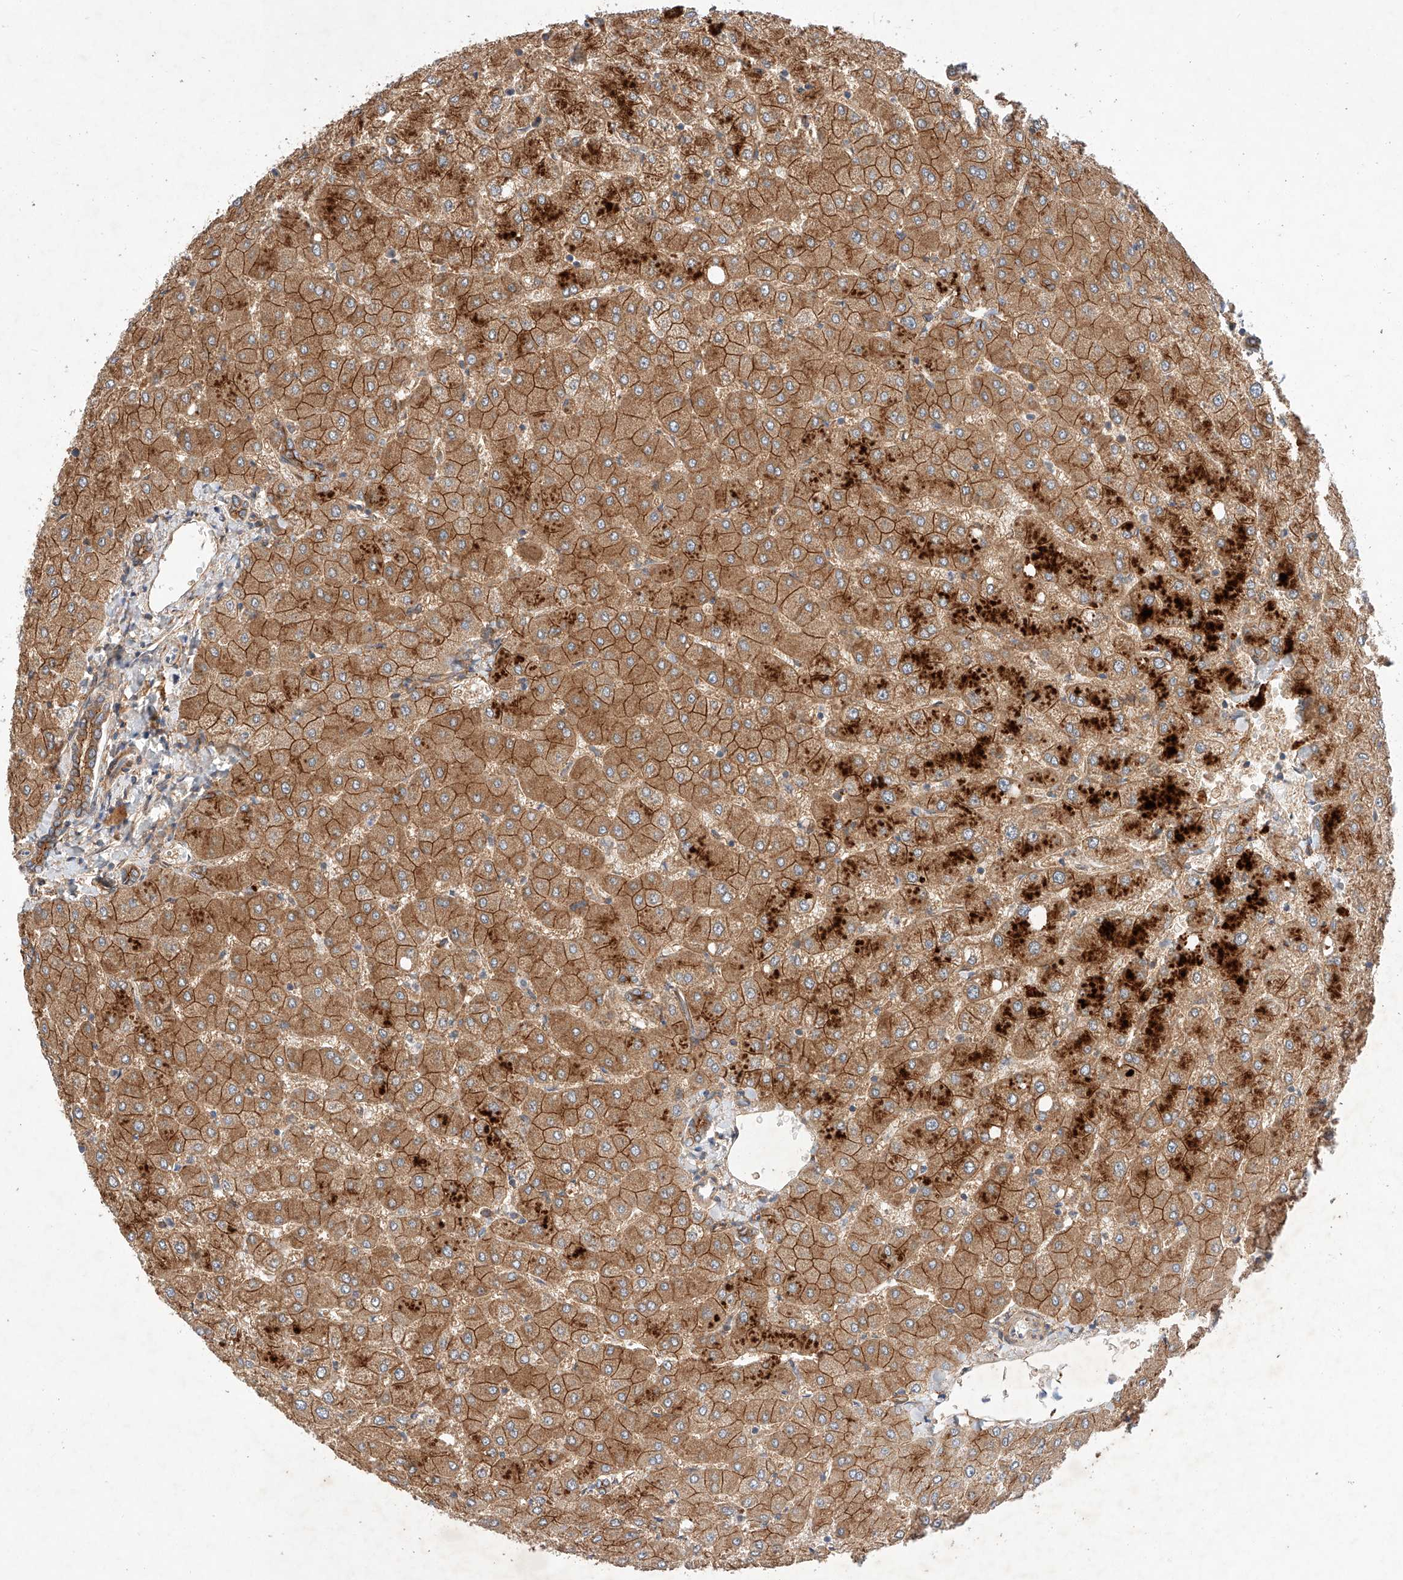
{"staining": {"intensity": "moderate", "quantity": ">75%", "location": "cytoplasmic/membranous"}, "tissue": "liver", "cell_type": "Cholangiocytes", "image_type": "normal", "snomed": [{"axis": "morphology", "description": "Normal tissue, NOS"}, {"axis": "topography", "description": "Liver"}], "caption": "IHC micrograph of unremarkable human liver stained for a protein (brown), which displays medium levels of moderate cytoplasmic/membranous expression in about >75% of cholangiocytes.", "gene": "RAB23", "patient": {"sex": "female", "age": 54}}